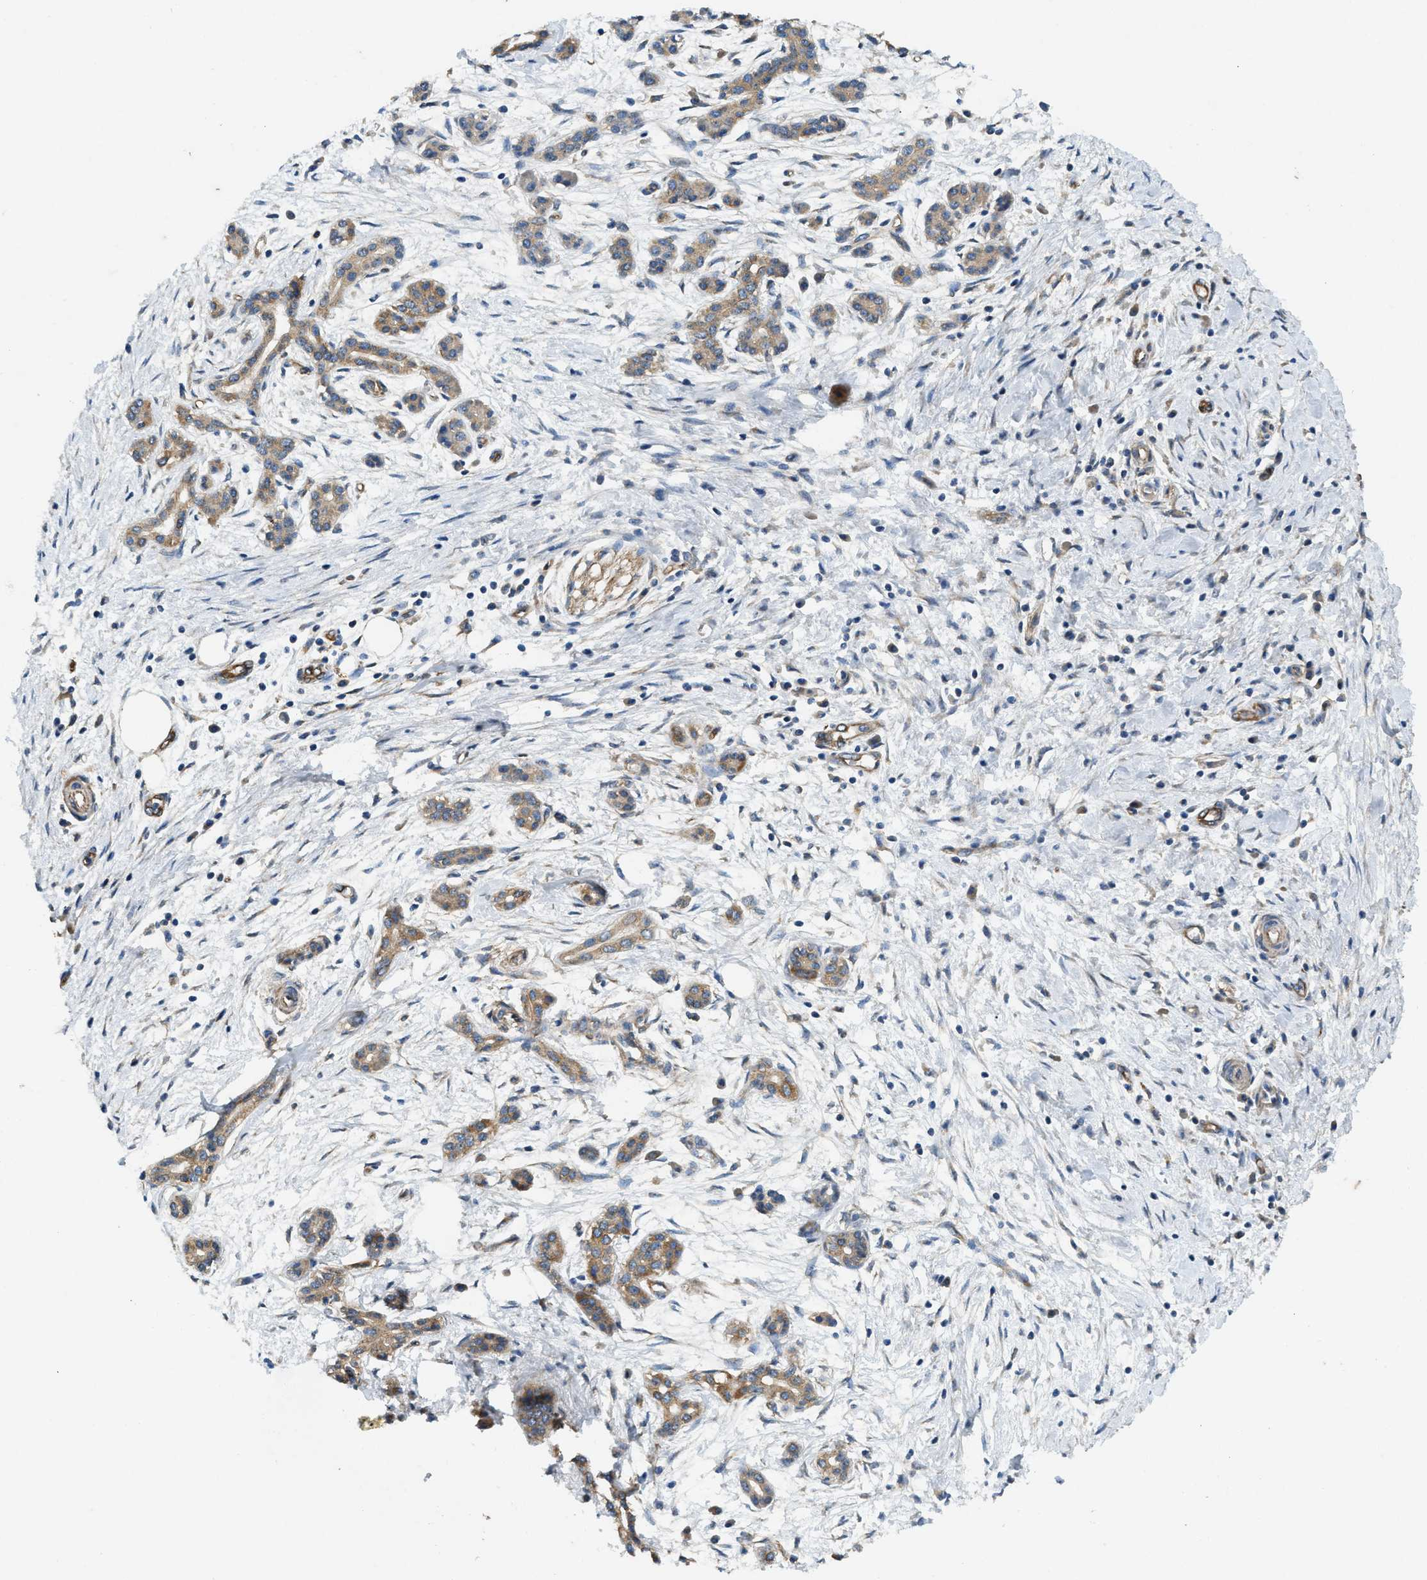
{"staining": {"intensity": "moderate", "quantity": ">75%", "location": "cytoplasmic/membranous"}, "tissue": "pancreatic cancer", "cell_type": "Tumor cells", "image_type": "cancer", "snomed": [{"axis": "morphology", "description": "Adenocarcinoma, NOS"}, {"axis": "topography", "description": "Pancreas"}], "caption": "Protein expression analysis of human pancreatic adenocarcinoma reveals moderate cytoplasmic/membranous positivity in approximately >75% of tumor cells.", "gene": "CDK15", "patient": {"sex": "female", "age": 70}}